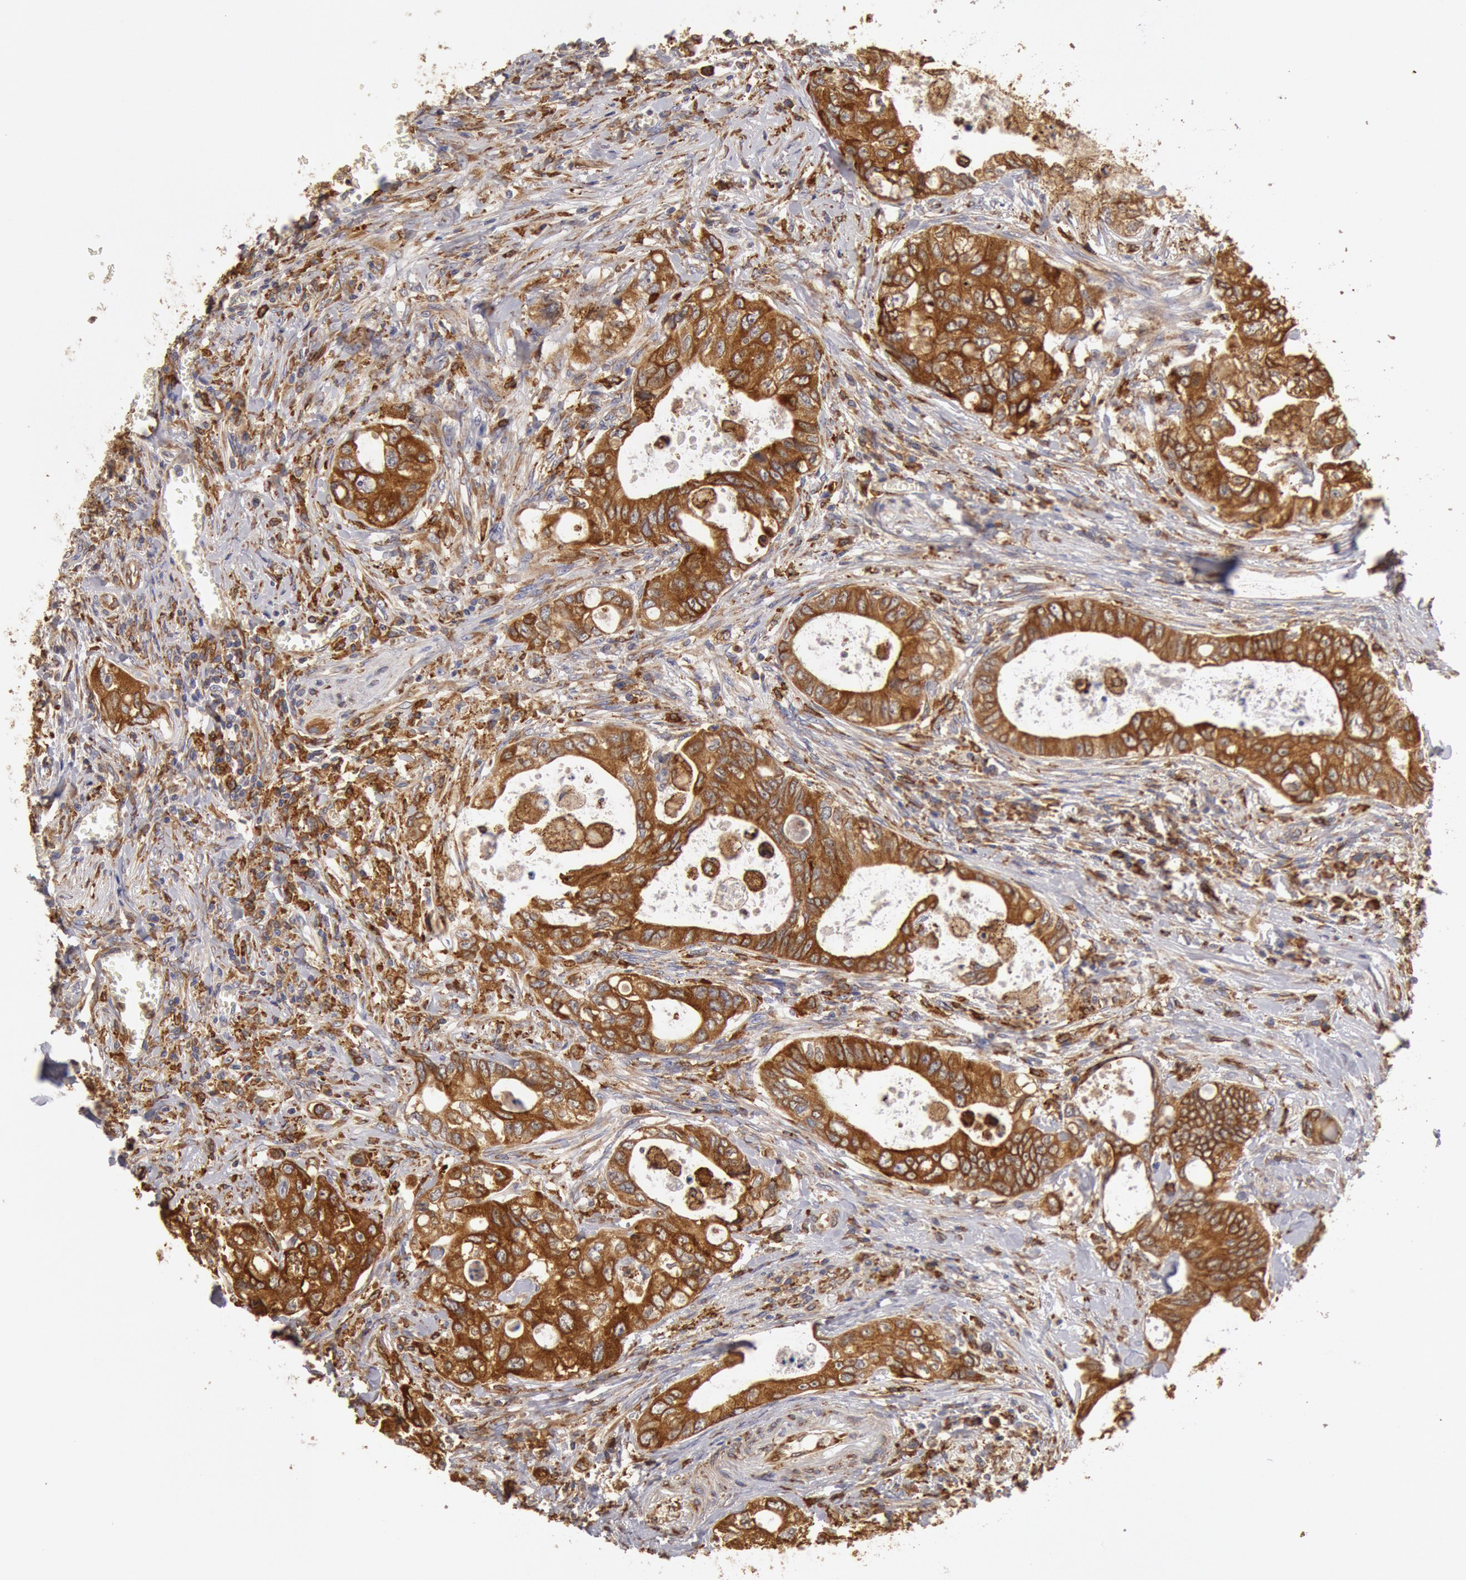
{"staining": {"intensity": "strong", "quantity": ">75%", "location": "cytoplasmic/membranous"}, "tissue": "colorectal cancer", "cell_type": "Tumor cells", "image_type": "cancer", "snomed": [{"axis": "morphology", "description": "Adenocarcinoma, NOS"}, {"axis": "topography", "description": "Rectum"}], "caption": "Immunohistochemical staining of colorectal adenocarcinoma reveals strong cytoplasmic/membranous protein staining in about >75% of tumor cells. The protein of interest is shown in brown color, while the nuclei are stained blue.", "gene": "ERP44", "patient": {"sex": "female", "age": 57}}